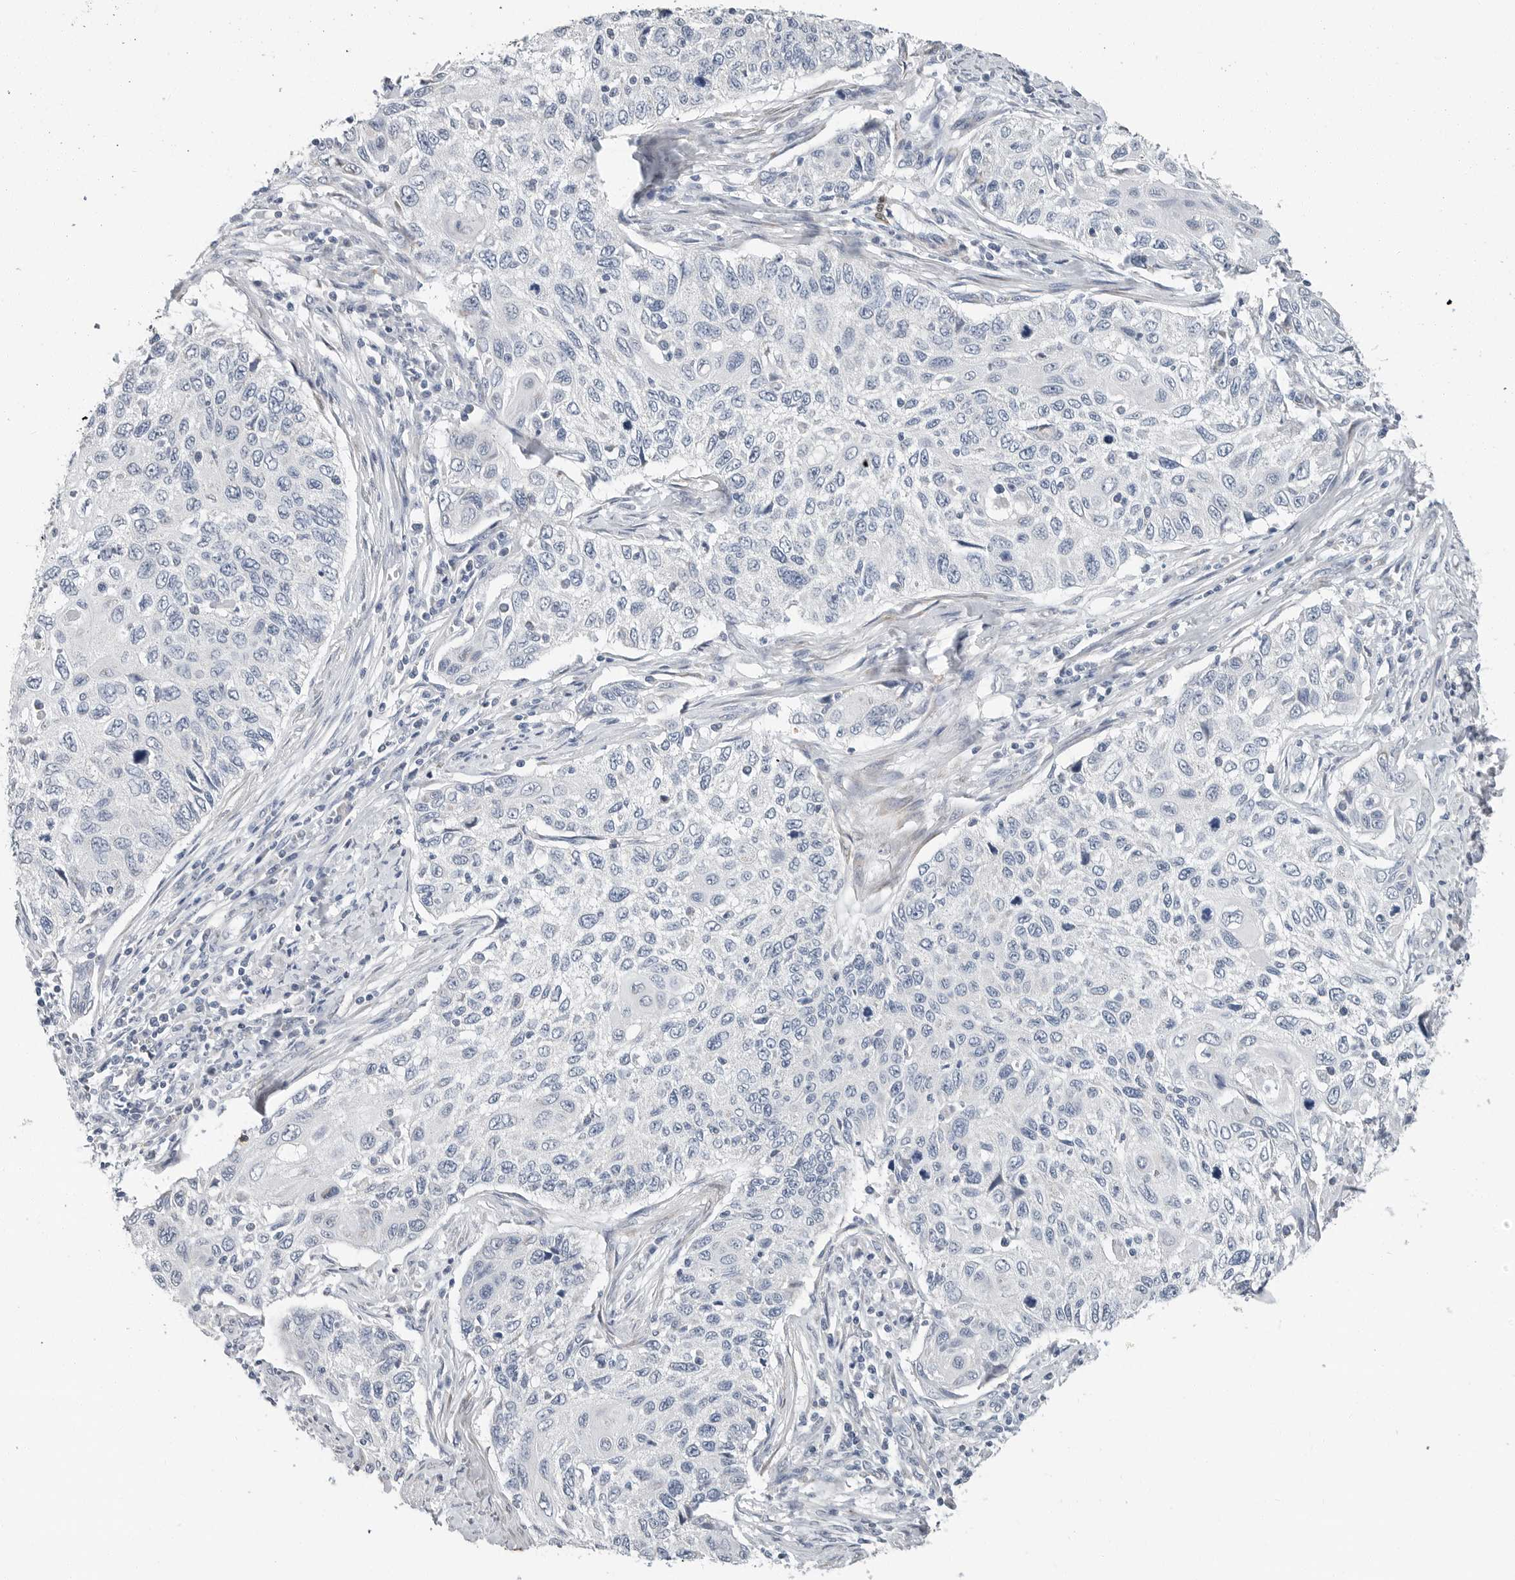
{"staining": {"intensity": "negative", "quantity": "none", "location": "none"}, "tissue": "cervical cancer", "cell_type": "Tumor cells", "image_type": "cancer", "snomed": [{"axis": "morphology", "description": "Squamous cell carcinoma, NOS"}, {"axis": "topography", "description": "Cervix"}], "caption": "IHC micrograph of neoplastic tissue: cervical squamous cell carcinoma stained with DAB (3,3'-diaminobenzidine) exhibits no significant protein staining in tumor cells.", "gene": "PLN", "patient": {"sex": "female", "age": 70}}